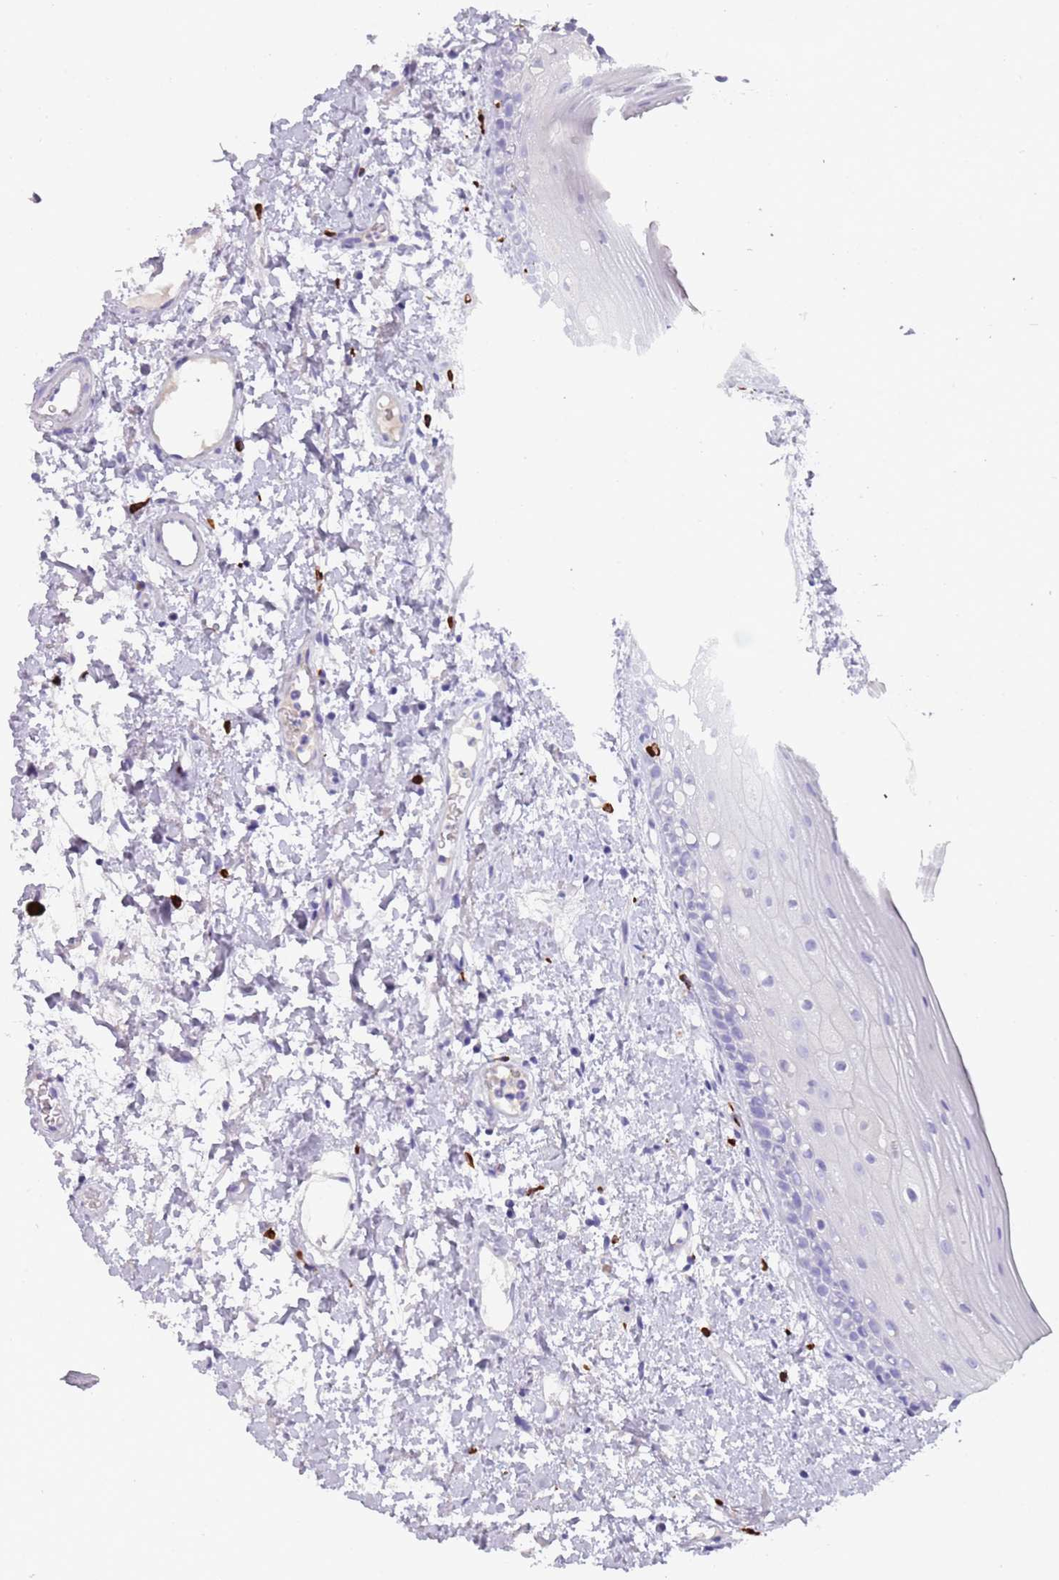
{"staining": {"intensity": "negative", "quantity": "none", "location": "none"}, "tissue": "oral mucosa", "cell_type": "Squamous epithelial cells", "image_type": "normal", "snomed": [{"axis": "morphology", "description": "Normal tissue, NOS"}, {"axis": "topography", "description": "Oral tissue"}], "caption": "Immunohistochemical staining of normal oral mucosa displays no significant expression in squamous epithelial cells.", "gene": "MYADML2", "patient": {"sex": "female", "age": 76}}